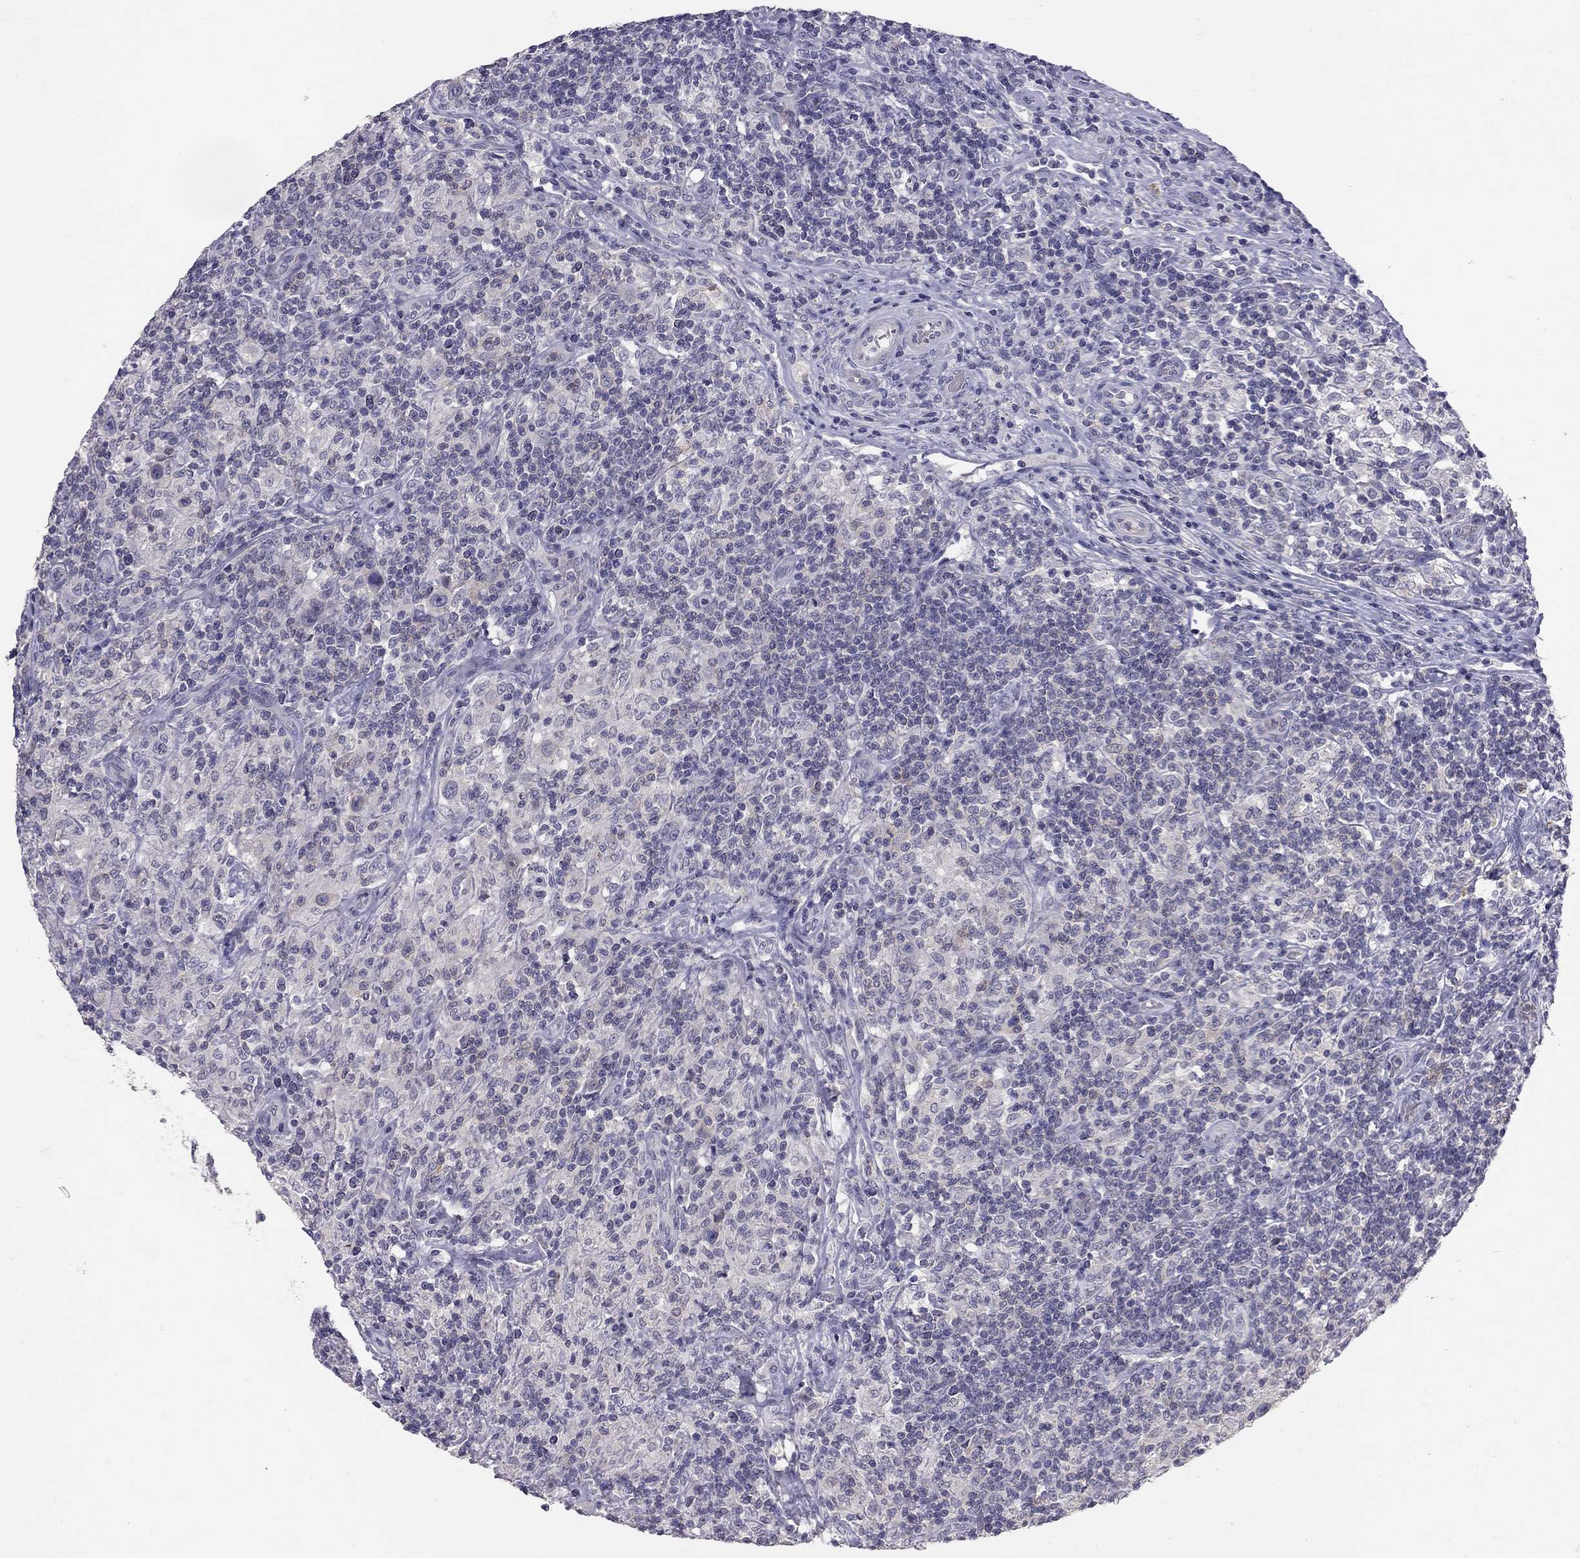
{"staining": {"intensity": "negative", "quantity": "none", "location": "none"}, "tissue": "lymphoma", "cell_type": "Tumor cells", "image_type": "cancer", "snomed": [{"axis": "morphology", "description": "Hodgkin's disease, NOS"}, {"axis": "topography", "description": "Lymph node"}], "caption": "This image is of lymphoma stained with immunohistochemistry (IHC) to label a protein in brown with the nuclei are counter-stained blue. There is no expression in tumor cells.", "gene": "ADORA2A", "patient": {"sex": "male", "age": 70}}